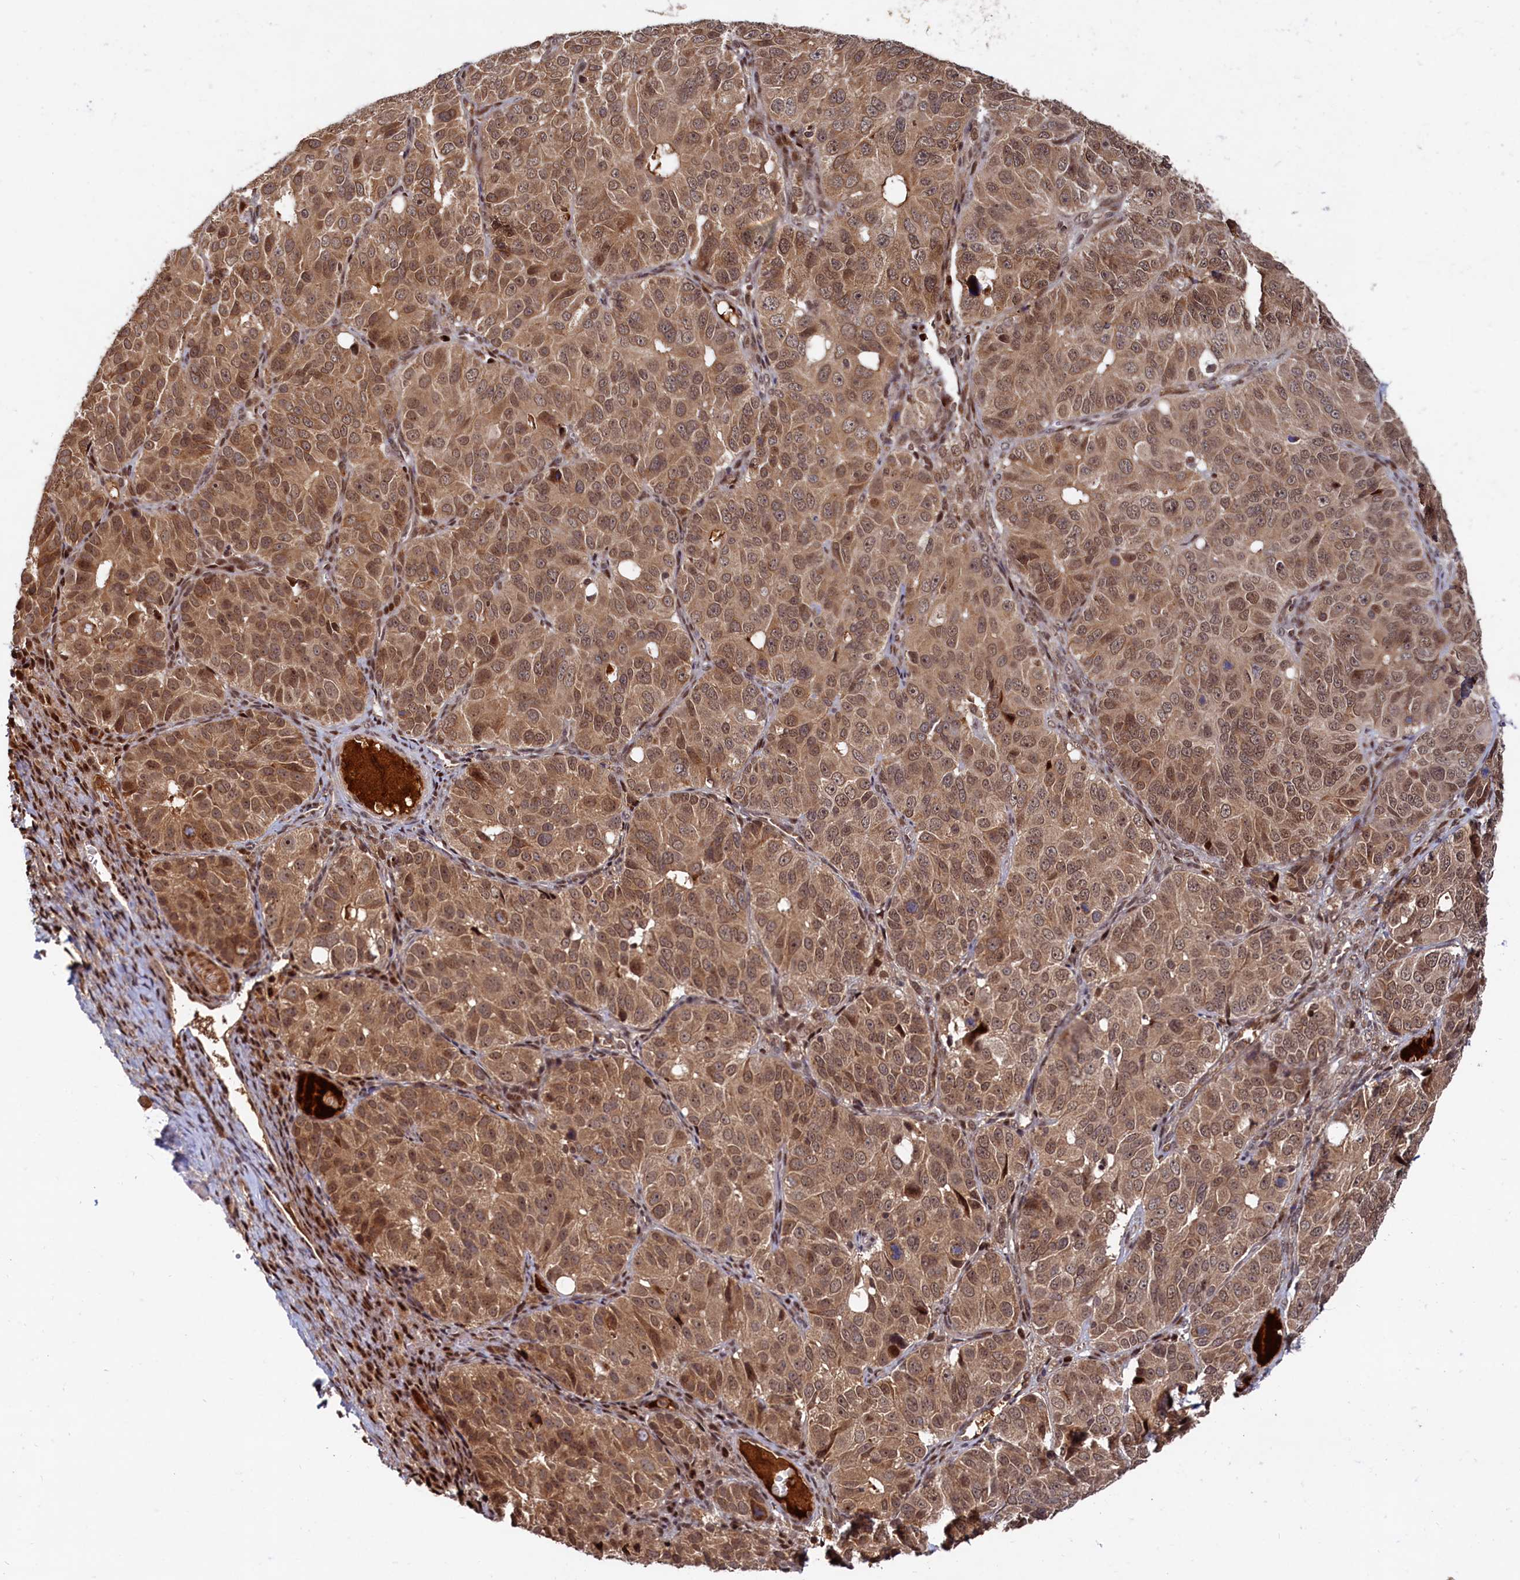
{"staining": {"intensity": "moderate", "quantity": ">75%", "location": "cytoplasmic/membranous,nuclear"}, "tissue": "ovarian cancer", "cell_type": "Tumor cells", "image_type": "cancer", "snomed": [{"axis": "morphology", "description": "Carcinoma, endometroid"}, {"axis": "topography", "description": "Ovary"}], "caption": "Protein staining shows moderate cytoplasmic/membranous and nuclear staining in approximately >75% of tumor cells in ovarian cancer (endometroid carcinoma). (Stains: DAB in brown, nuclei in blue, Microscopy: brightfield microscopy at high magnification).", "gene": "TRAPPC4", "patient": {"sex": "female", "age": 51}}